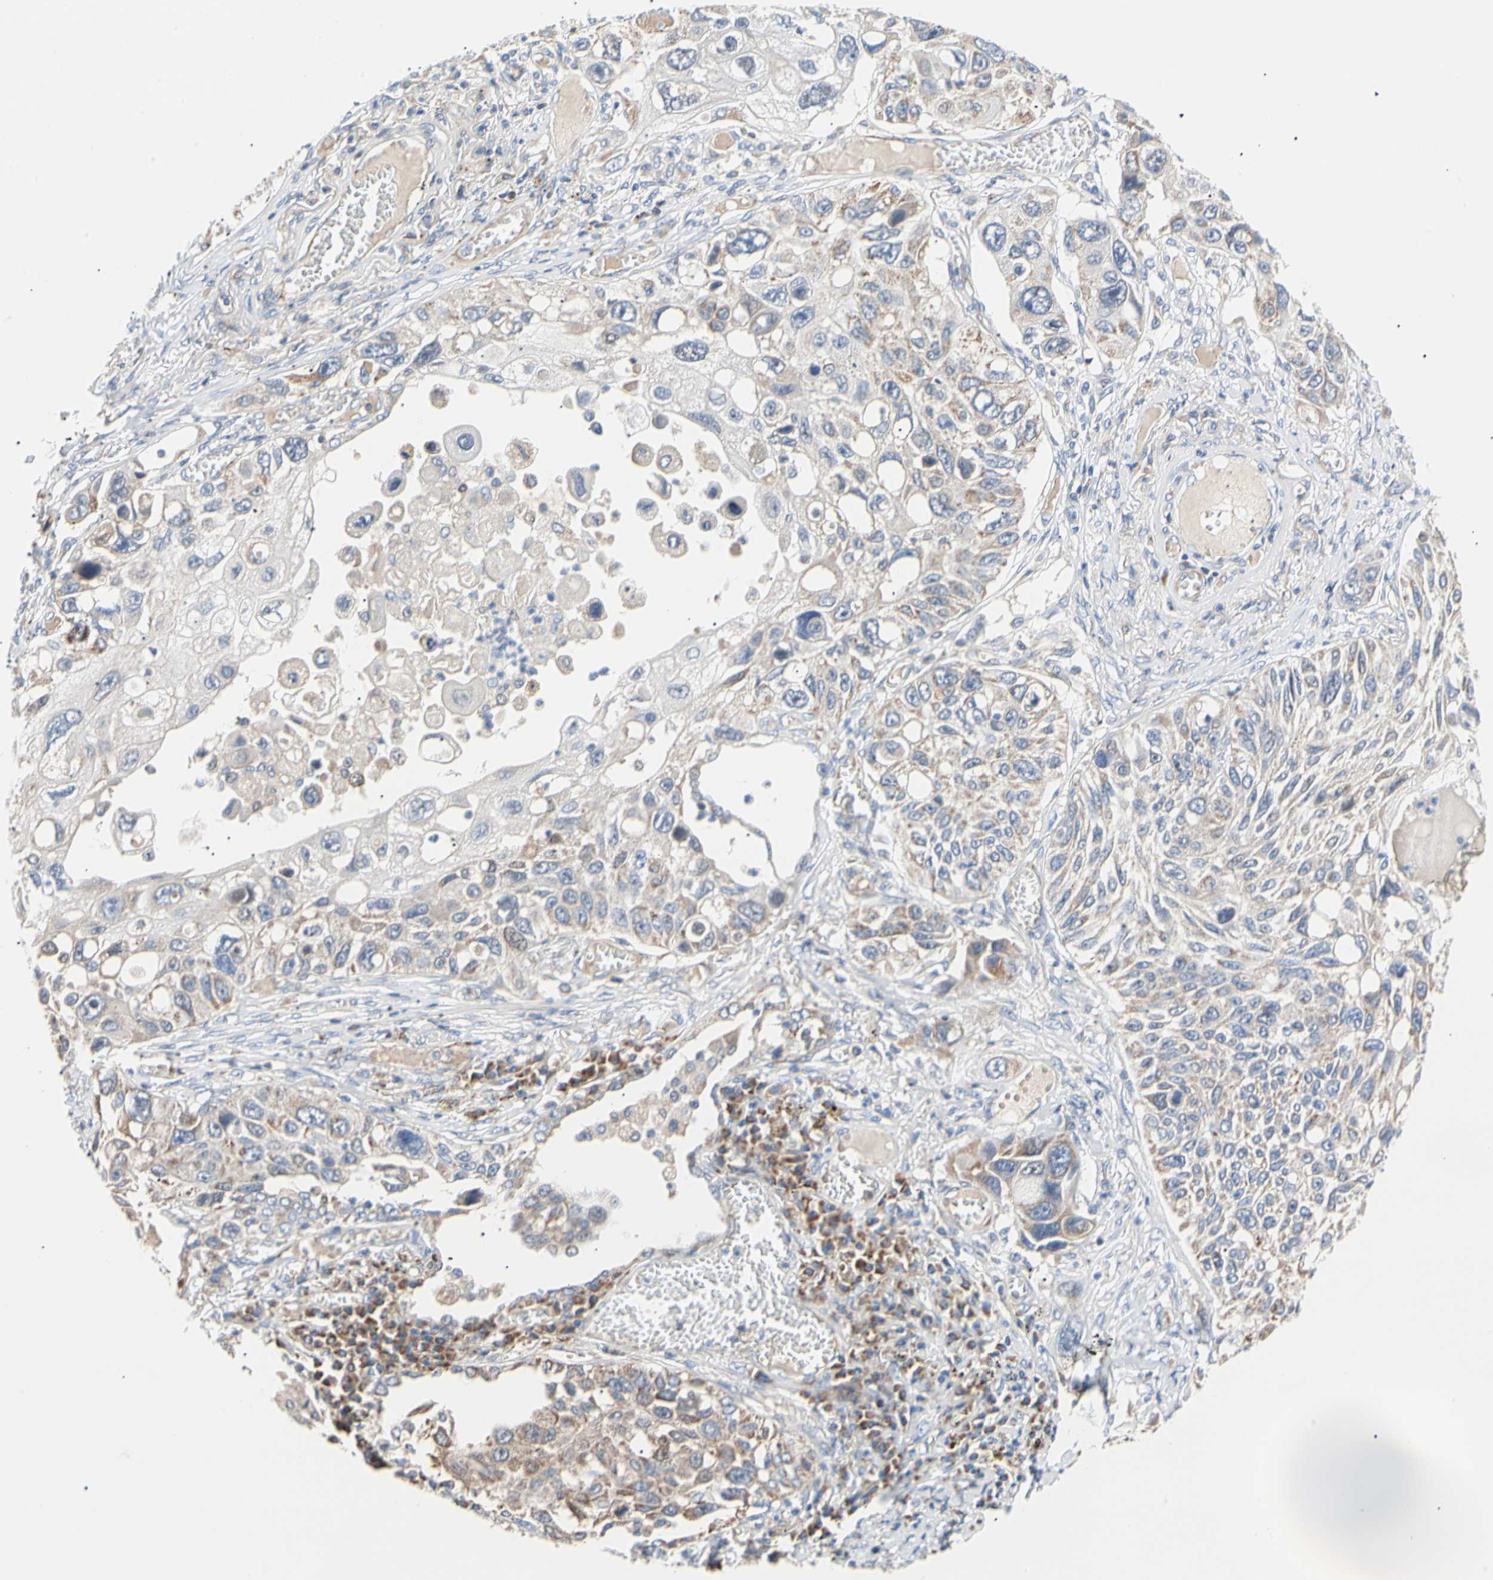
{"staining": {"intensity": "weak", "quantity": "25%-75%", "location": "cytoplasmic/membranous"}, "tissue": "lung cancer", "cell_type": "Tumor cells", "image_type": "cancer", "snomed": [{"axis": "morphology", "description": "Squamous cell carcinoma, NOS"}, {"axis": "topography", "description": "Lung"}], "caption": "This image exhibits immunohistochemistry (IHC) staining of human lung squamous cell carcinoma, with low weak cytoplasmic/membranous expression in about 25%-75% of tumor cells.", "gene": "ACAT1", "patient": {"sex": "male", "age": 71}}